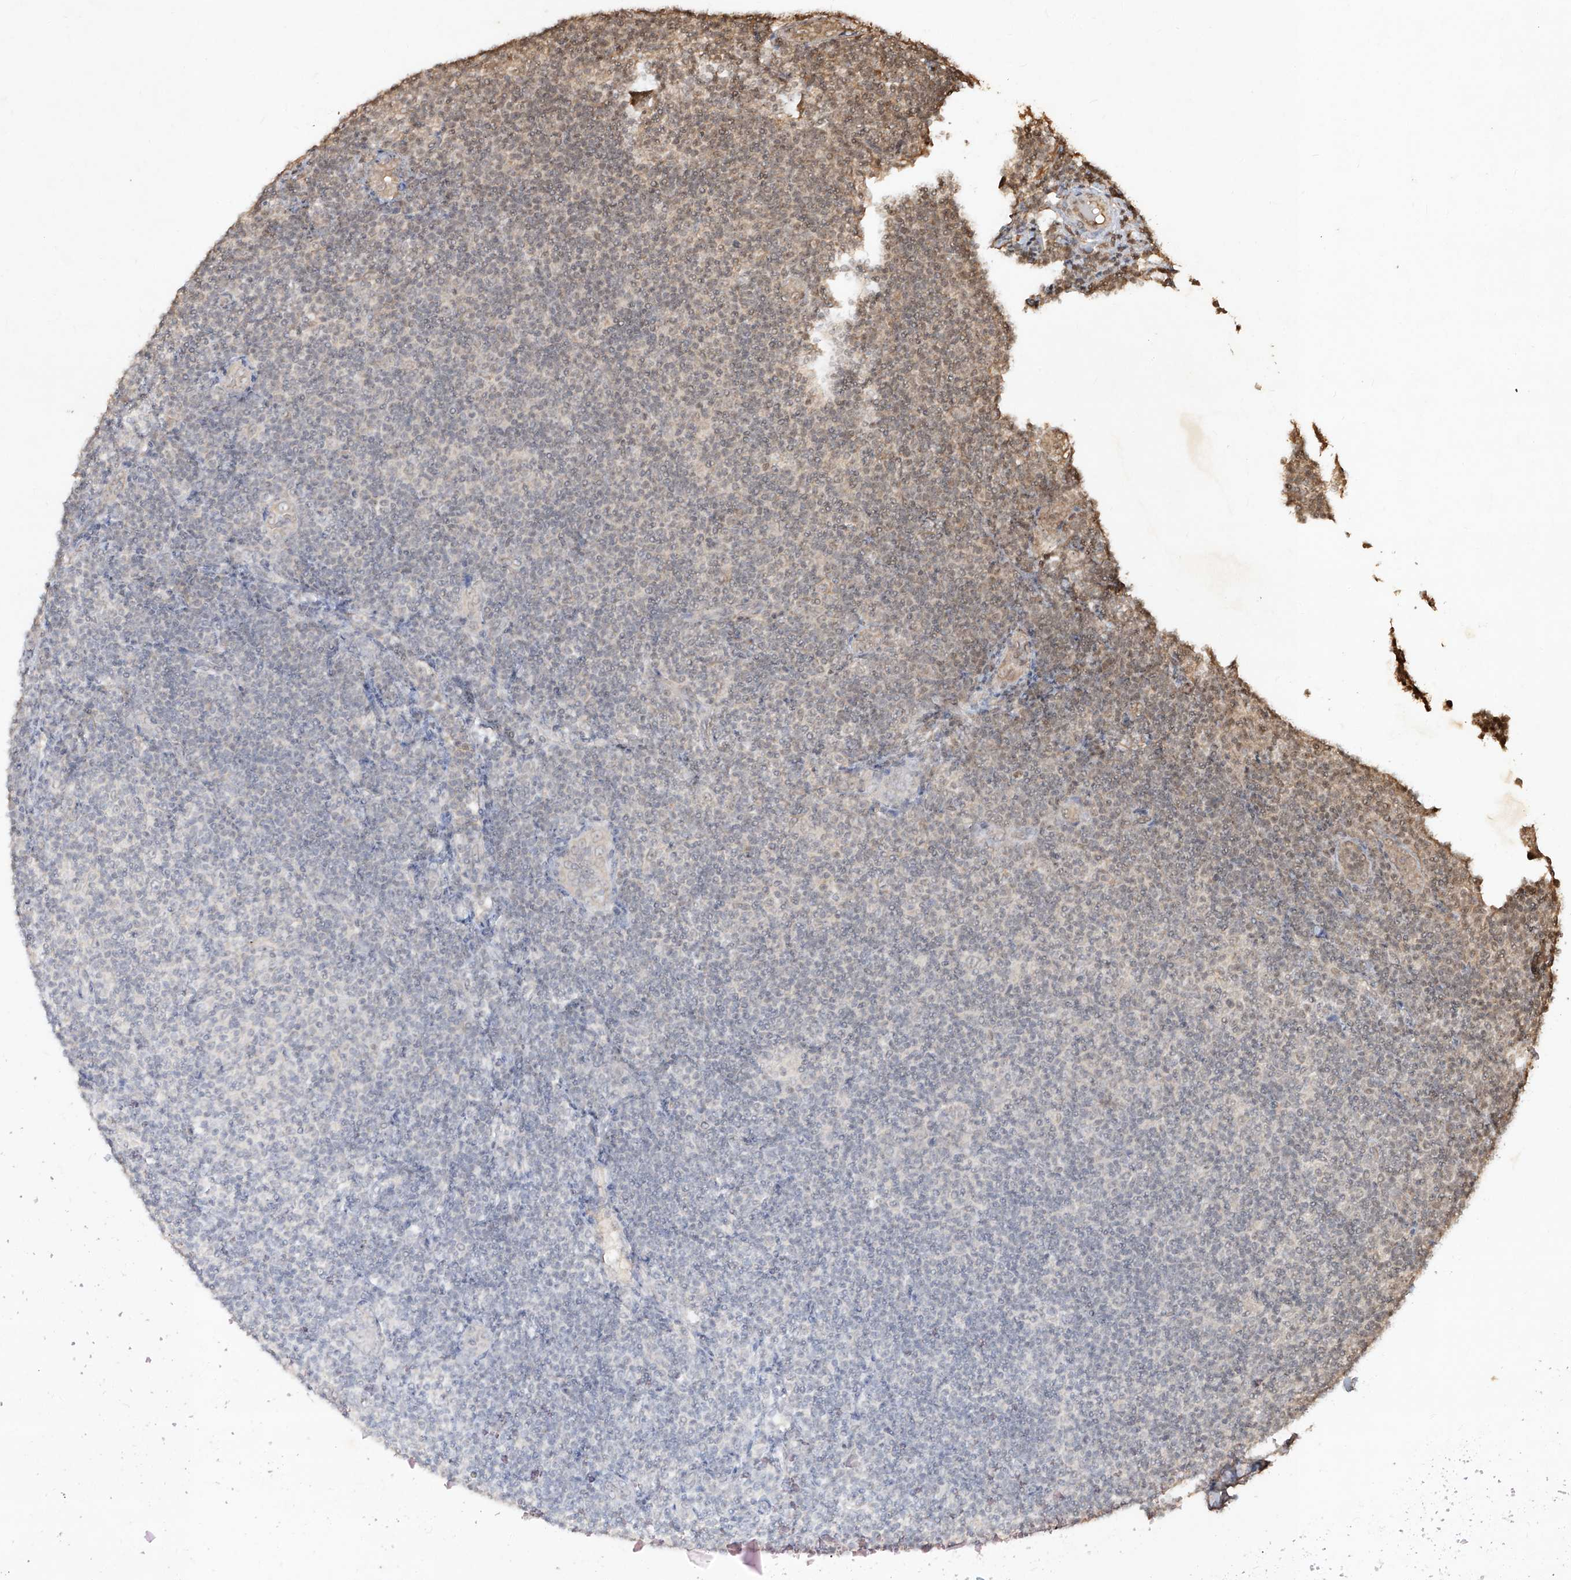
{"staining": {"intensity": "negative", "quantity": "none", "location": "none"}, "tissue": "lymphoma", "cell_type": "Tumor cells", "image_type": "cancer", "snomed": [{"axis": "morphology", "description": "Malignant lymphoma, non-Hodgkin's type, Low grade"}, {"axis": "topography", "description": "Lymph node"}], "caption": "Histopathology image shows no protein positivity in tumor cells of low-grade malignant lymphoma, non-Hodgkin's type tissue.", "gene": "UBE2K", "patient": {"sex": "male", "age": 83}}